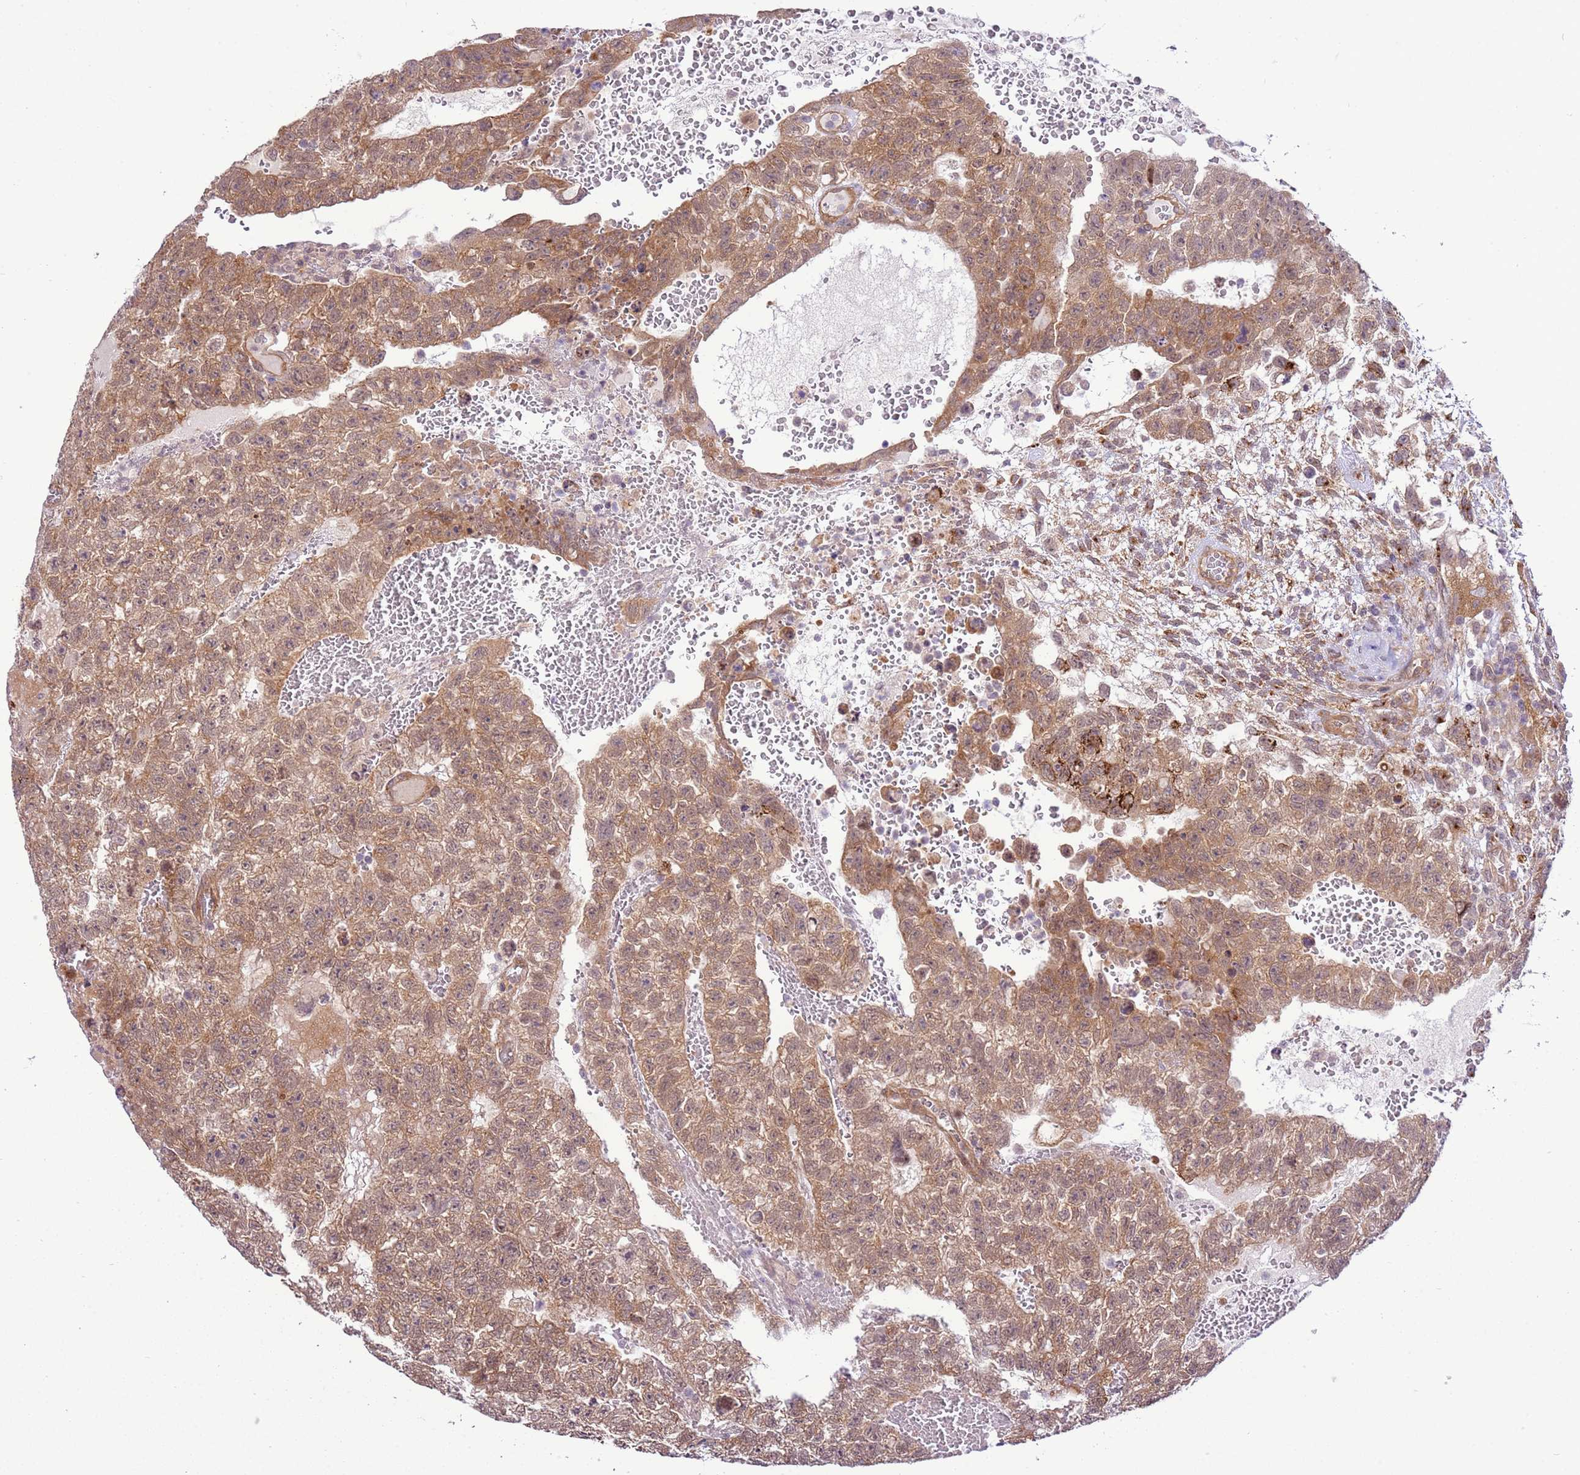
{"staining": {"intensity": "moderate", "quantity": ">75%", "location": "cytoplasmic/membranous,nuclear"}, "tissue": "testis cancer", "cell_type": "Tumor cells", "image_type": "cancer", "snomed": [{"axis": "morphology", "description": "Carcinoma, Embryonal, NOS"}, {"axis": "topography", "description": "Testis"}], "caption": "The immunohistochemical stain highlights moderate cytoplasmic/membranous and nuclear positivity in tumor cells of testis cancer tissue. Ihc stains the protein in brown and the nuclei are stained blue.", "gene": "SCARA3", "patient": {"sex": "male", "age": 26}}